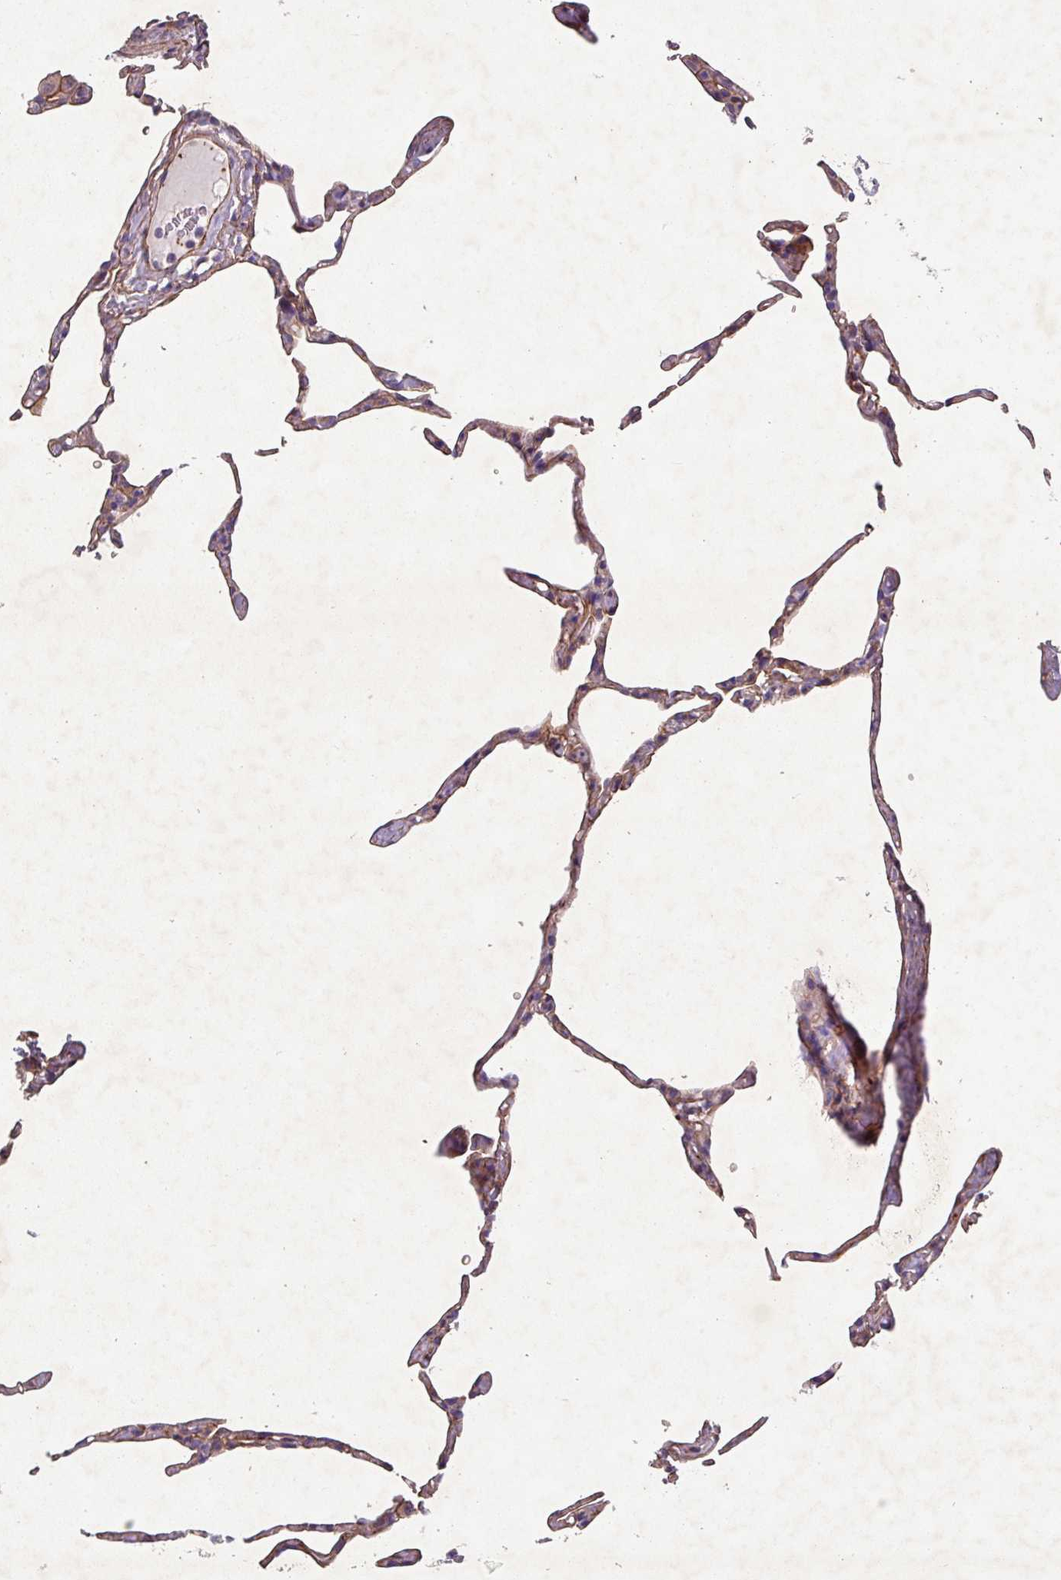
{"staining": {"intensity": "weak", "quantity": "25%-75%", "location": "cytoplasmic/membranous"}, "tissue": "lung", "cell_type": "Alveolar cells", "image_type": "normal", "snomed": [{"axis": "morphology", "description": "Normal tissue, NOS"}, {"axis": "topography", "description": "Lung"}], "caption": "An image showing weak cytoplasmic/membranous staining in about 25%-75% of alveolar cells in unremarkable lung, as visualized by brown immunohistochemical staining.", "gene": "ATP2C2", "patient": {"sex": "male", "age": 65}}